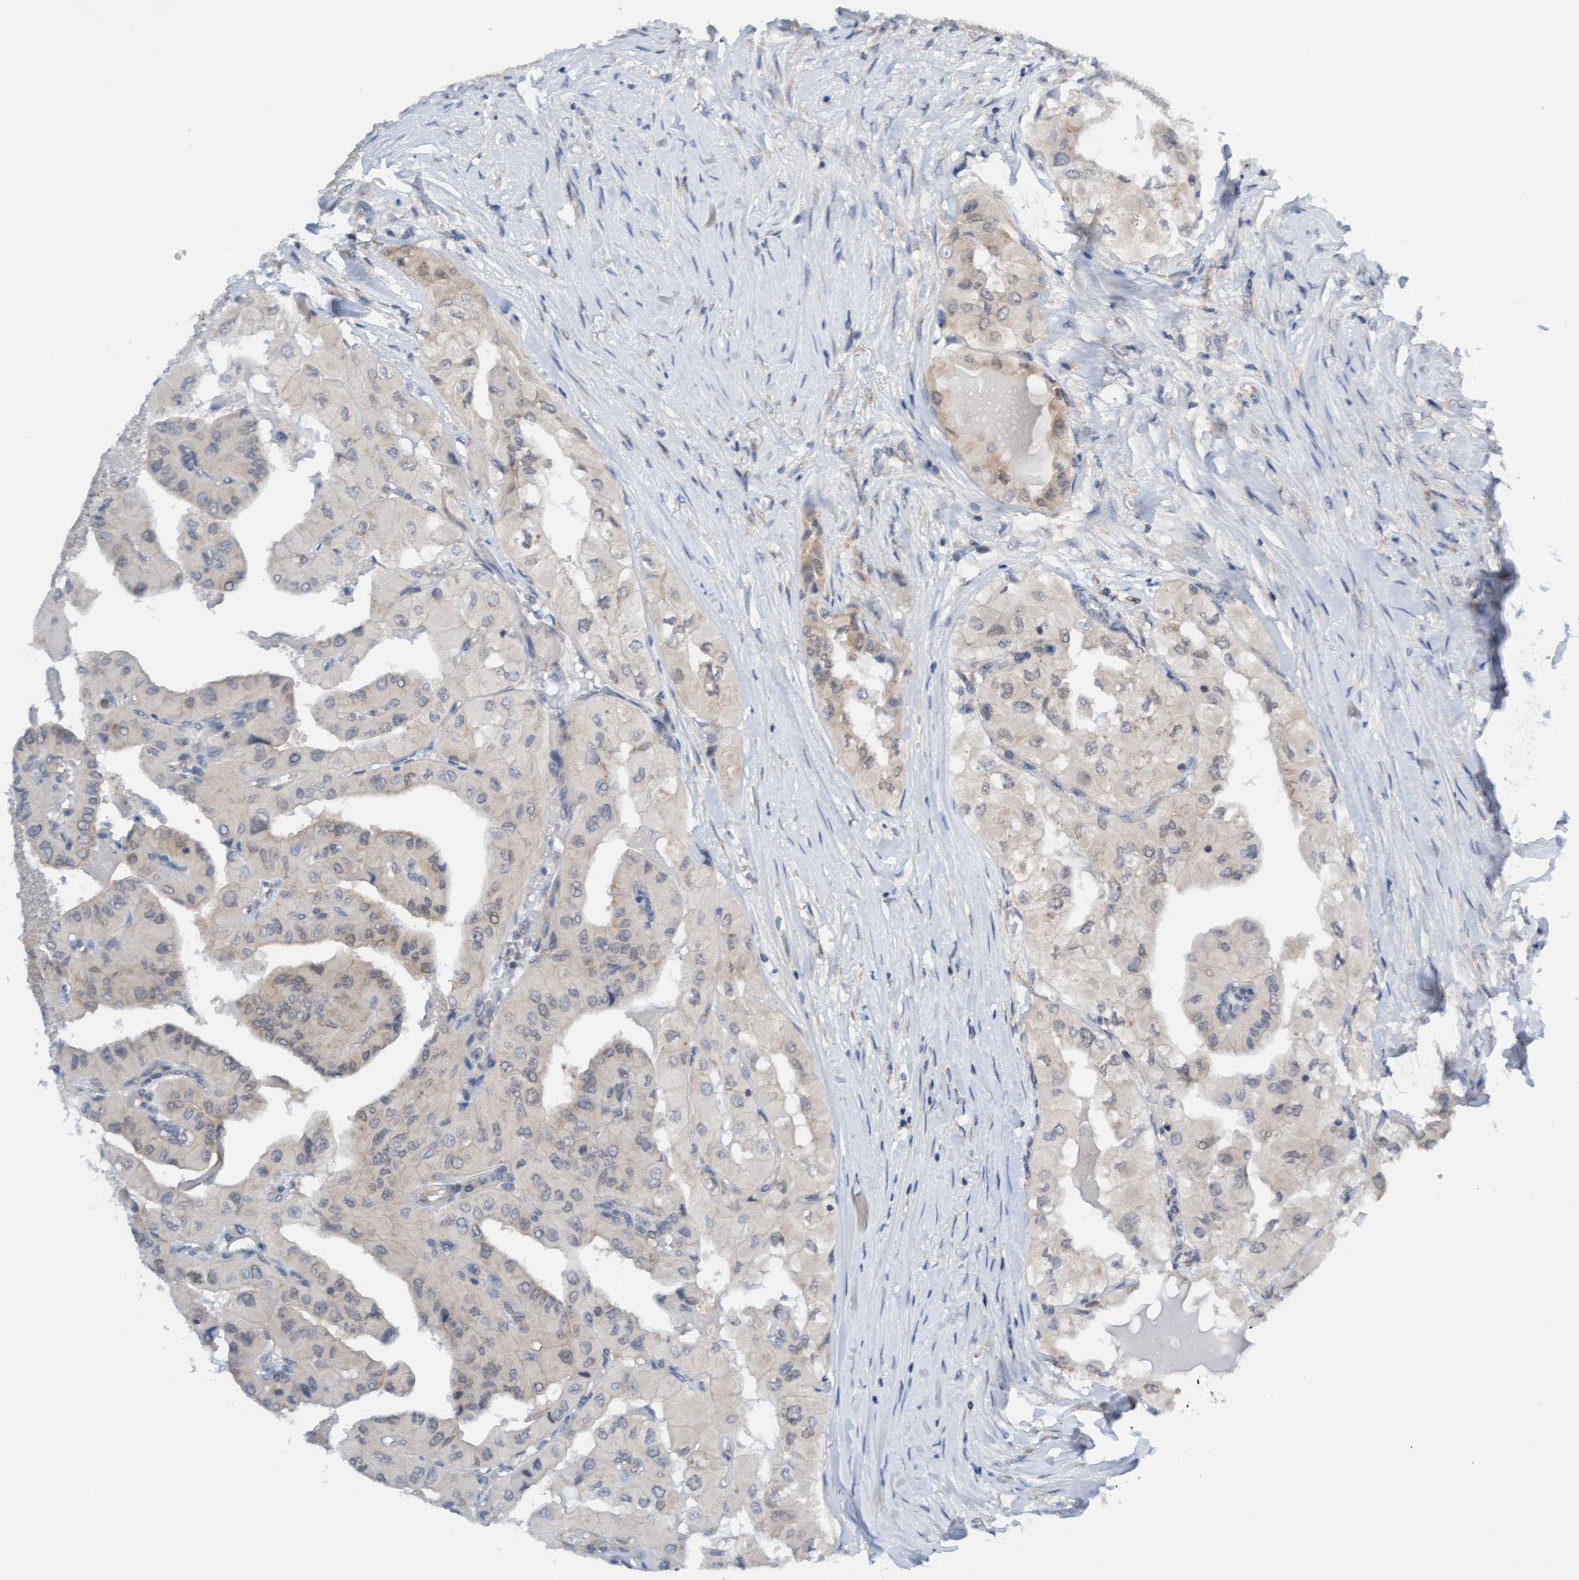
{"staining": {"intensity": "weak", "quantity": "<25%", "location": "cytoplasmic/membranous"}, "tissue": "thyroid cancer", "cell_type": "Tumor cells", "image_type": "cancer", "snomed": [{"axis": "morphology", "description": "Papillary adenocarcinoma, NOS"}, {"axis": "topography", "description": "Thyroid gland"}], "caption": "This is an immunohistochemistry (IHC) photomicrograph of thyroid cancer (papillary adenocarcinoma). There is no positivity in tumor cells.", "gene": "AMZ2", "patient": {"sex": "female", "age": 59}}